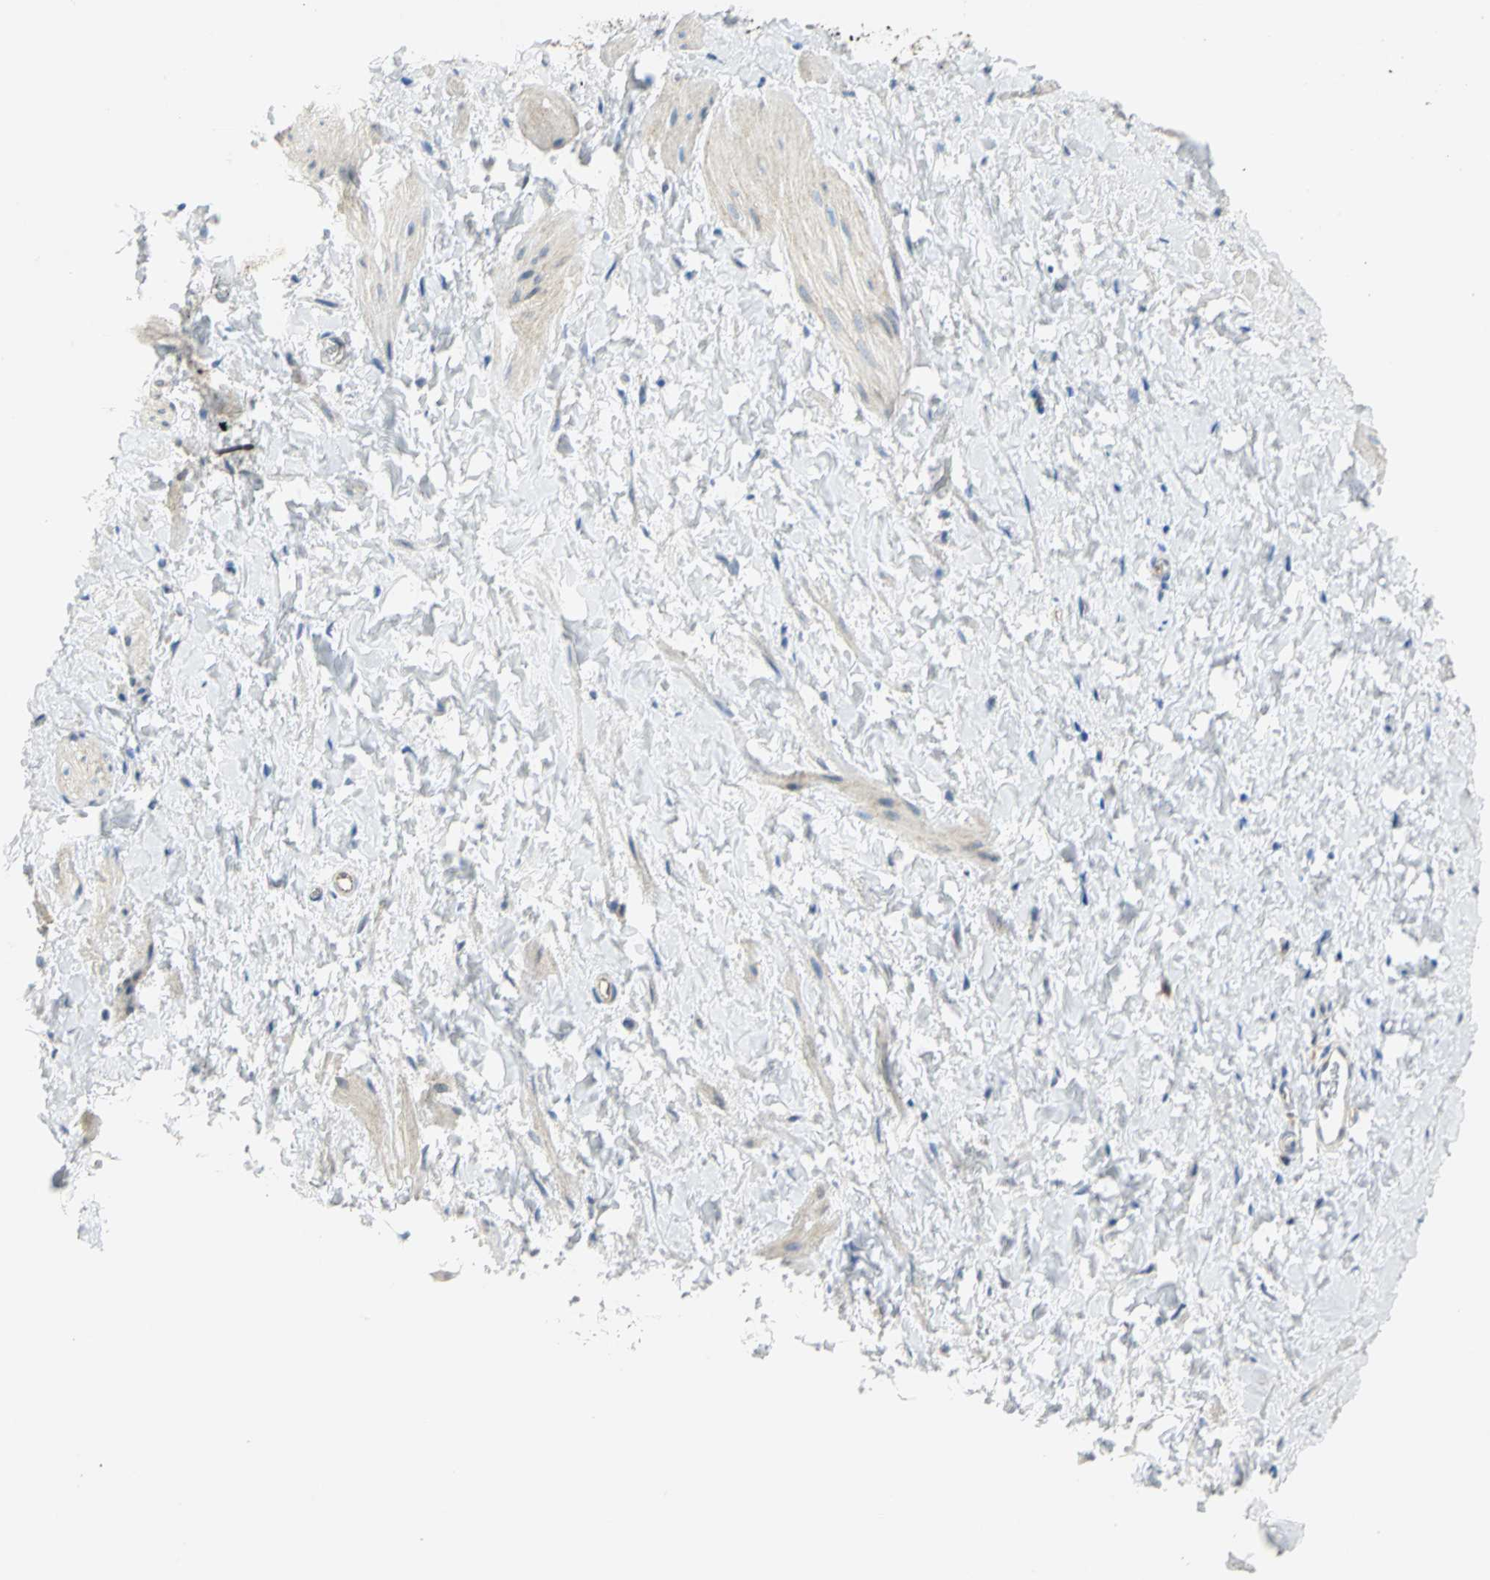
{"staining": {"intensity": "negative", "quantity": "none", "location": "none"}, "tissue": "smooth muscle", "cell_type": "Smooth muscle cells", "image_type": "normal", "snomed": [{"axis": "morphology", "description": "Normal tissue, NOS"}, {"axis": "topography", "description": "Smooth muscle"}], "caption": "The photomicrograph demonstrates no staining of smooth muscle cells in normal smooth muscle. The staining is performed using DAB (3,3'-diaminobenzidine) brown chromogen with nuclei counter-stained in using hematoxylin.", "gene": "PGM3", "patient": {"sex": "male", "age": 16}}